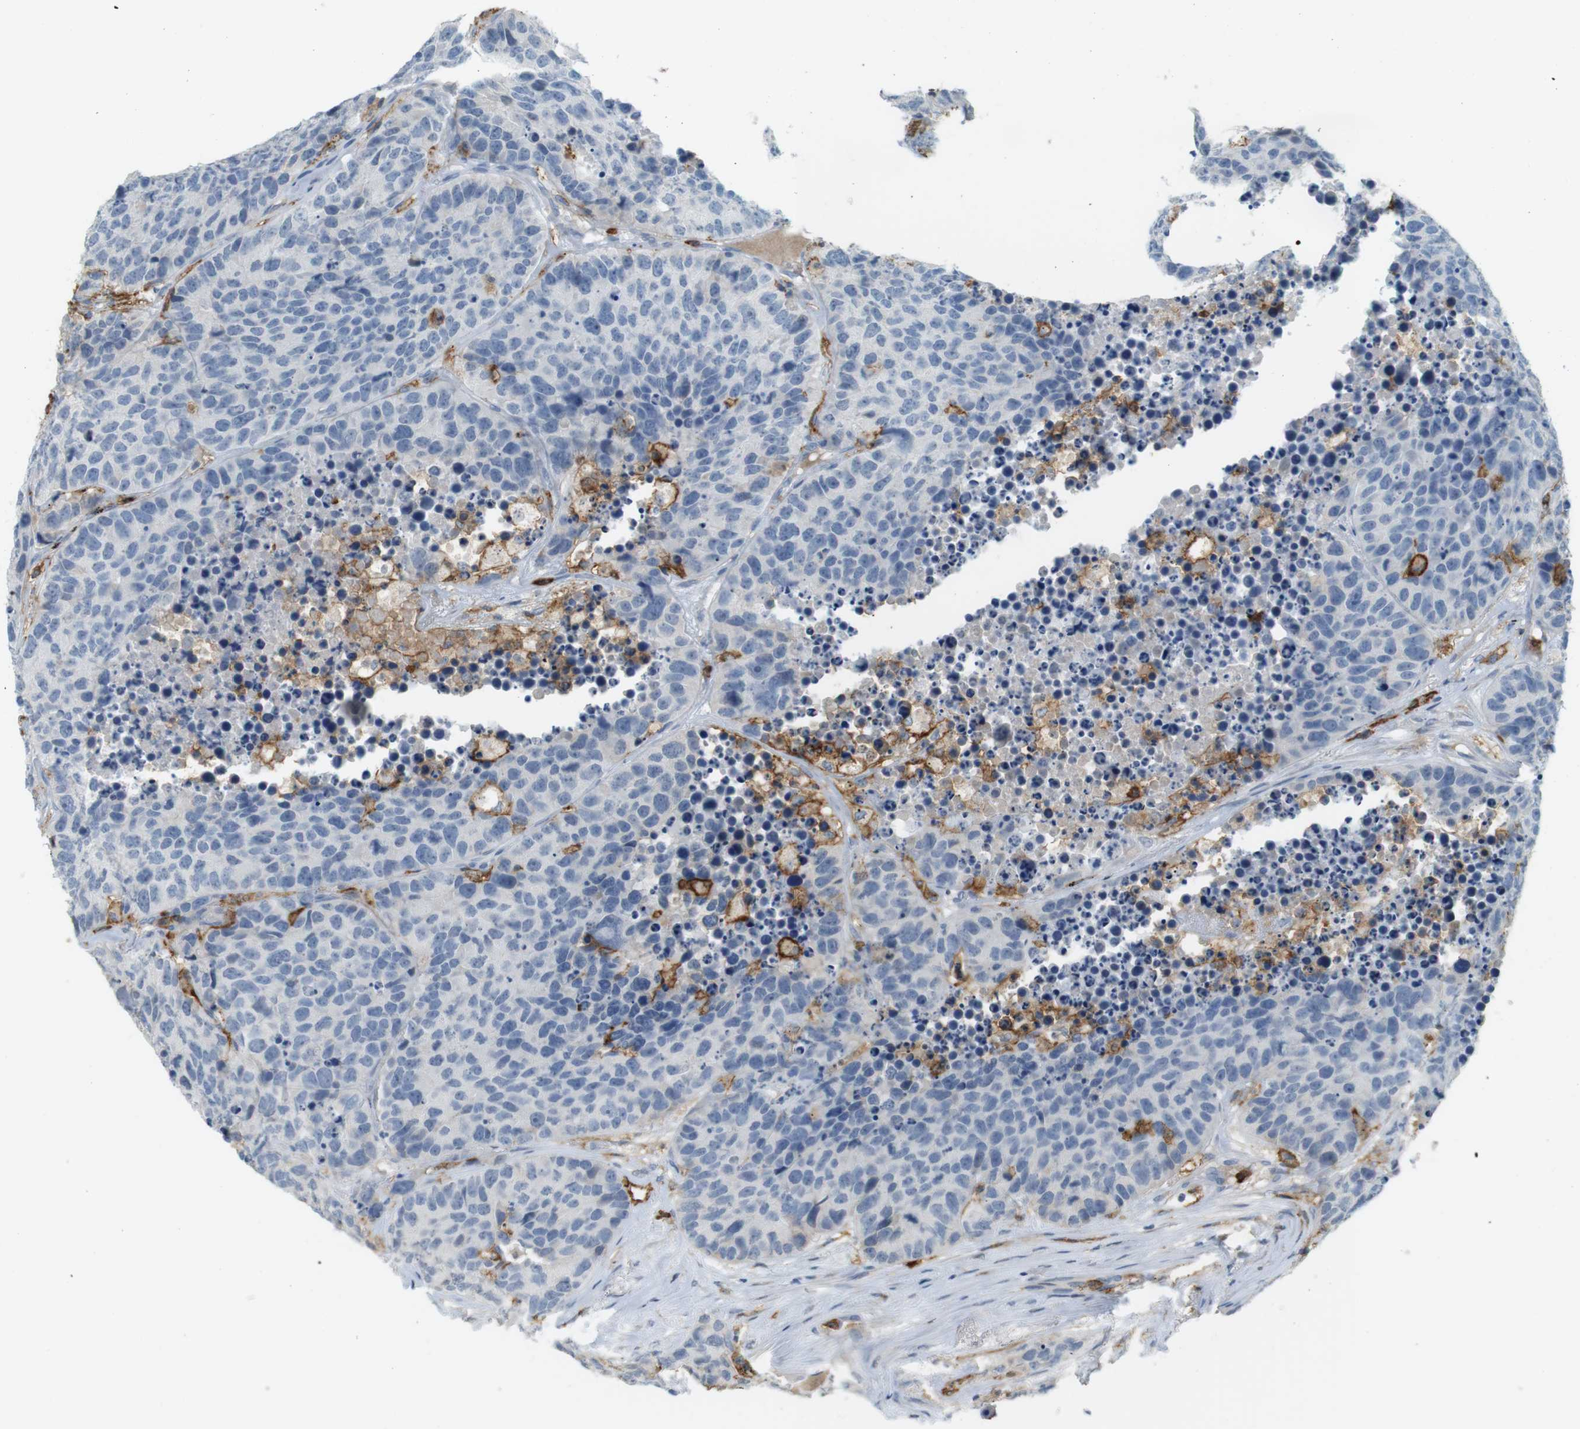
{"staining": {"intensity": "negative", "quantity": "none", "location": "none"}, "tissue": "carcinoid", "cell_type": "Tumor cells", "image_type": "cancer", "snomed": [{"axis": "morphology", "description": "Carcinoid, malignant, NOS"}, {"axis": "topography", "description": "Lung"}], "caption": "Immunohistochemistry (IHC) micrograph of human carcinoid (malignant) stained for a protein (brown), which shows no expression in tumor cells.", "gene": "SIRPA", "patient": {"sex": "male", "age": 60}}